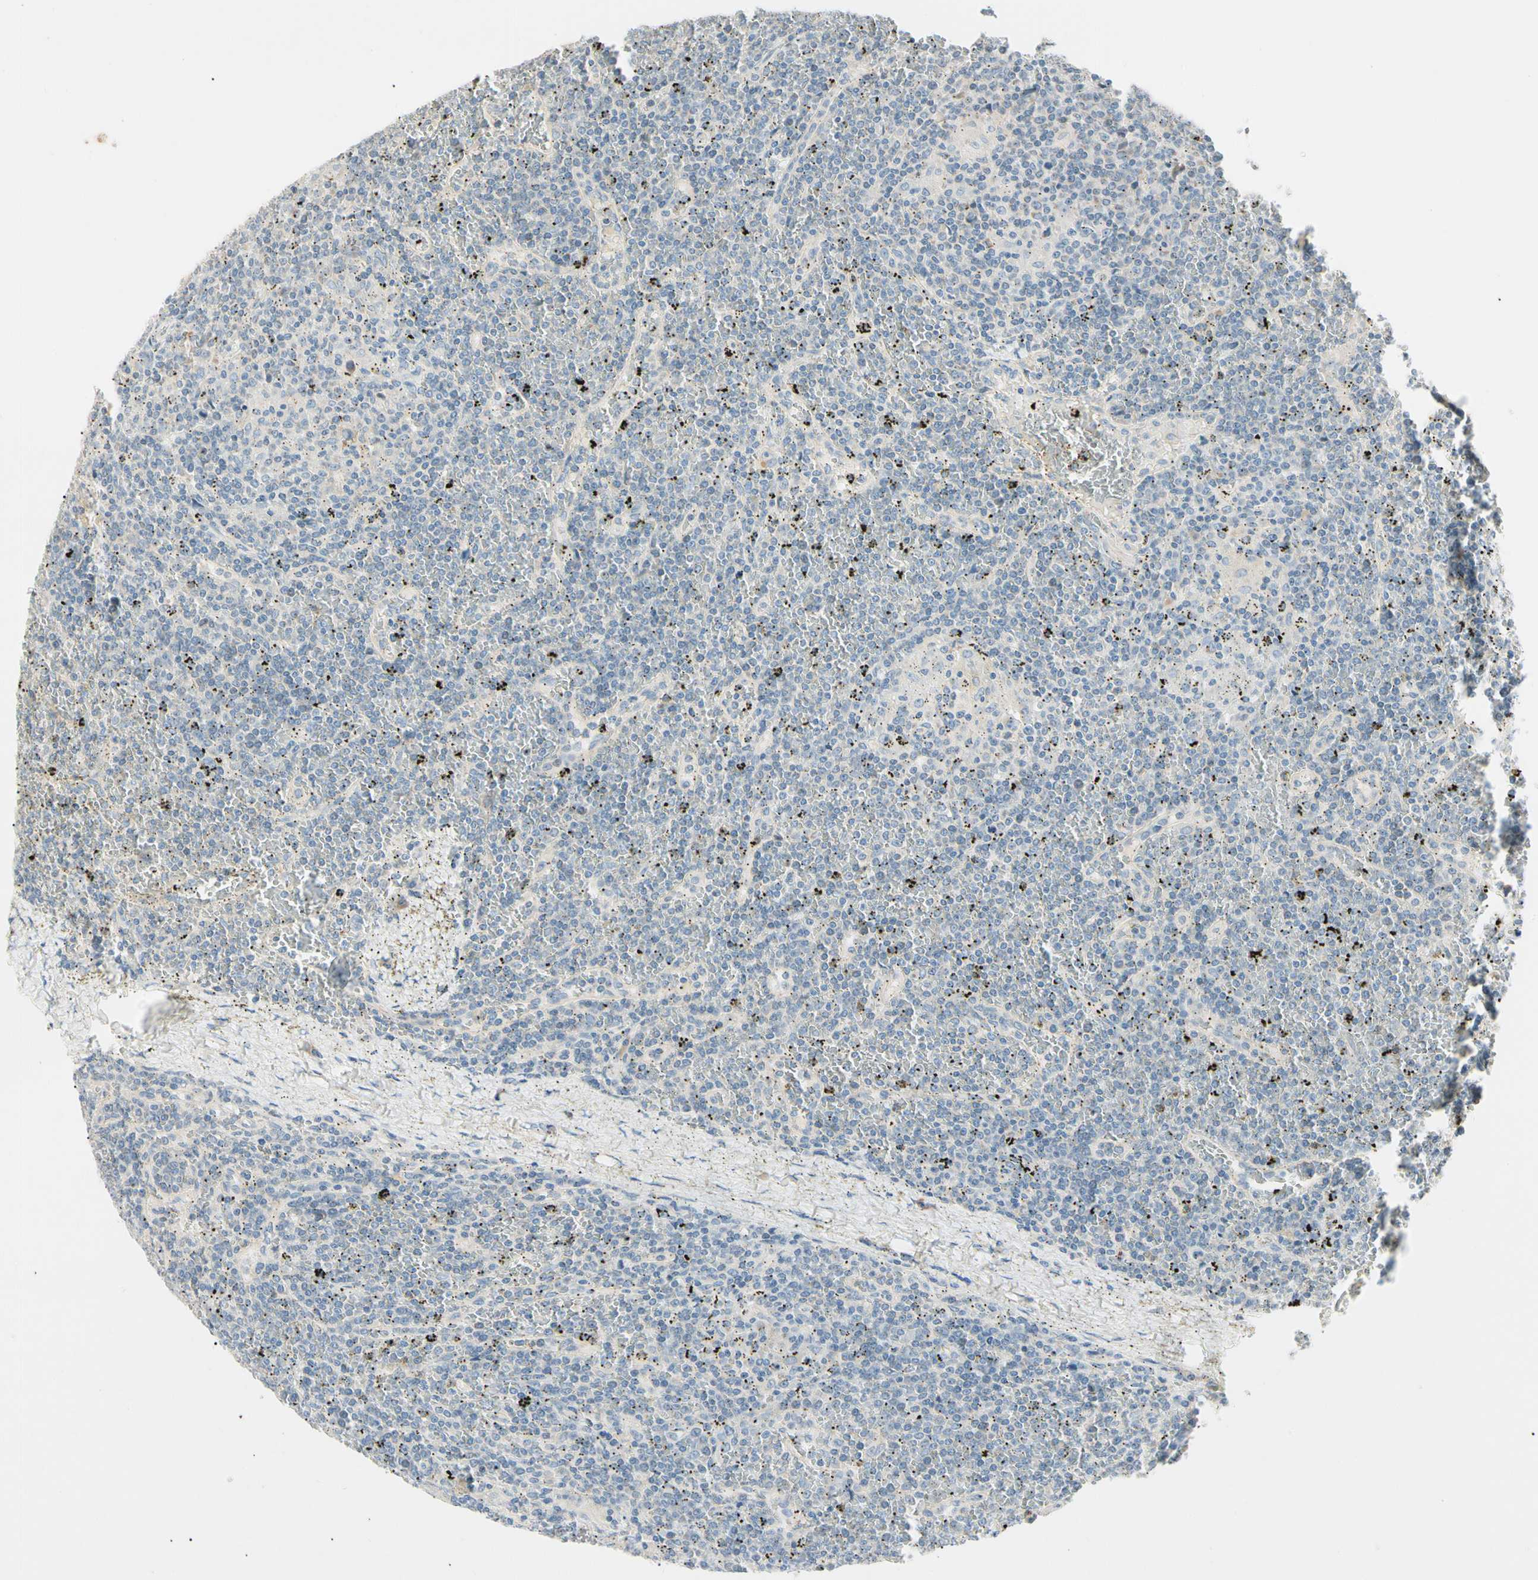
{"staining": {"intensity": "negative", "quantity": "none", "location": "none"}, "tissue": "lymphoma", "cell_type": "Tumor cells", "image_type": "cancer", "snomed": [{"axis": "morphology", "description": "Malignant lymphoma, non-Hodgkin's type, Low grade"}, {"axis": "topography", "description": "Spleen"}], "caption": "Human malignant lymphoma, non-Hodgkin's type (low-grade) stained for a protein using immunohistochemistry shows no staining in tumor cells.", "gene": "ALDH18A1", "patient": {"sex": "female", "age": 19}}